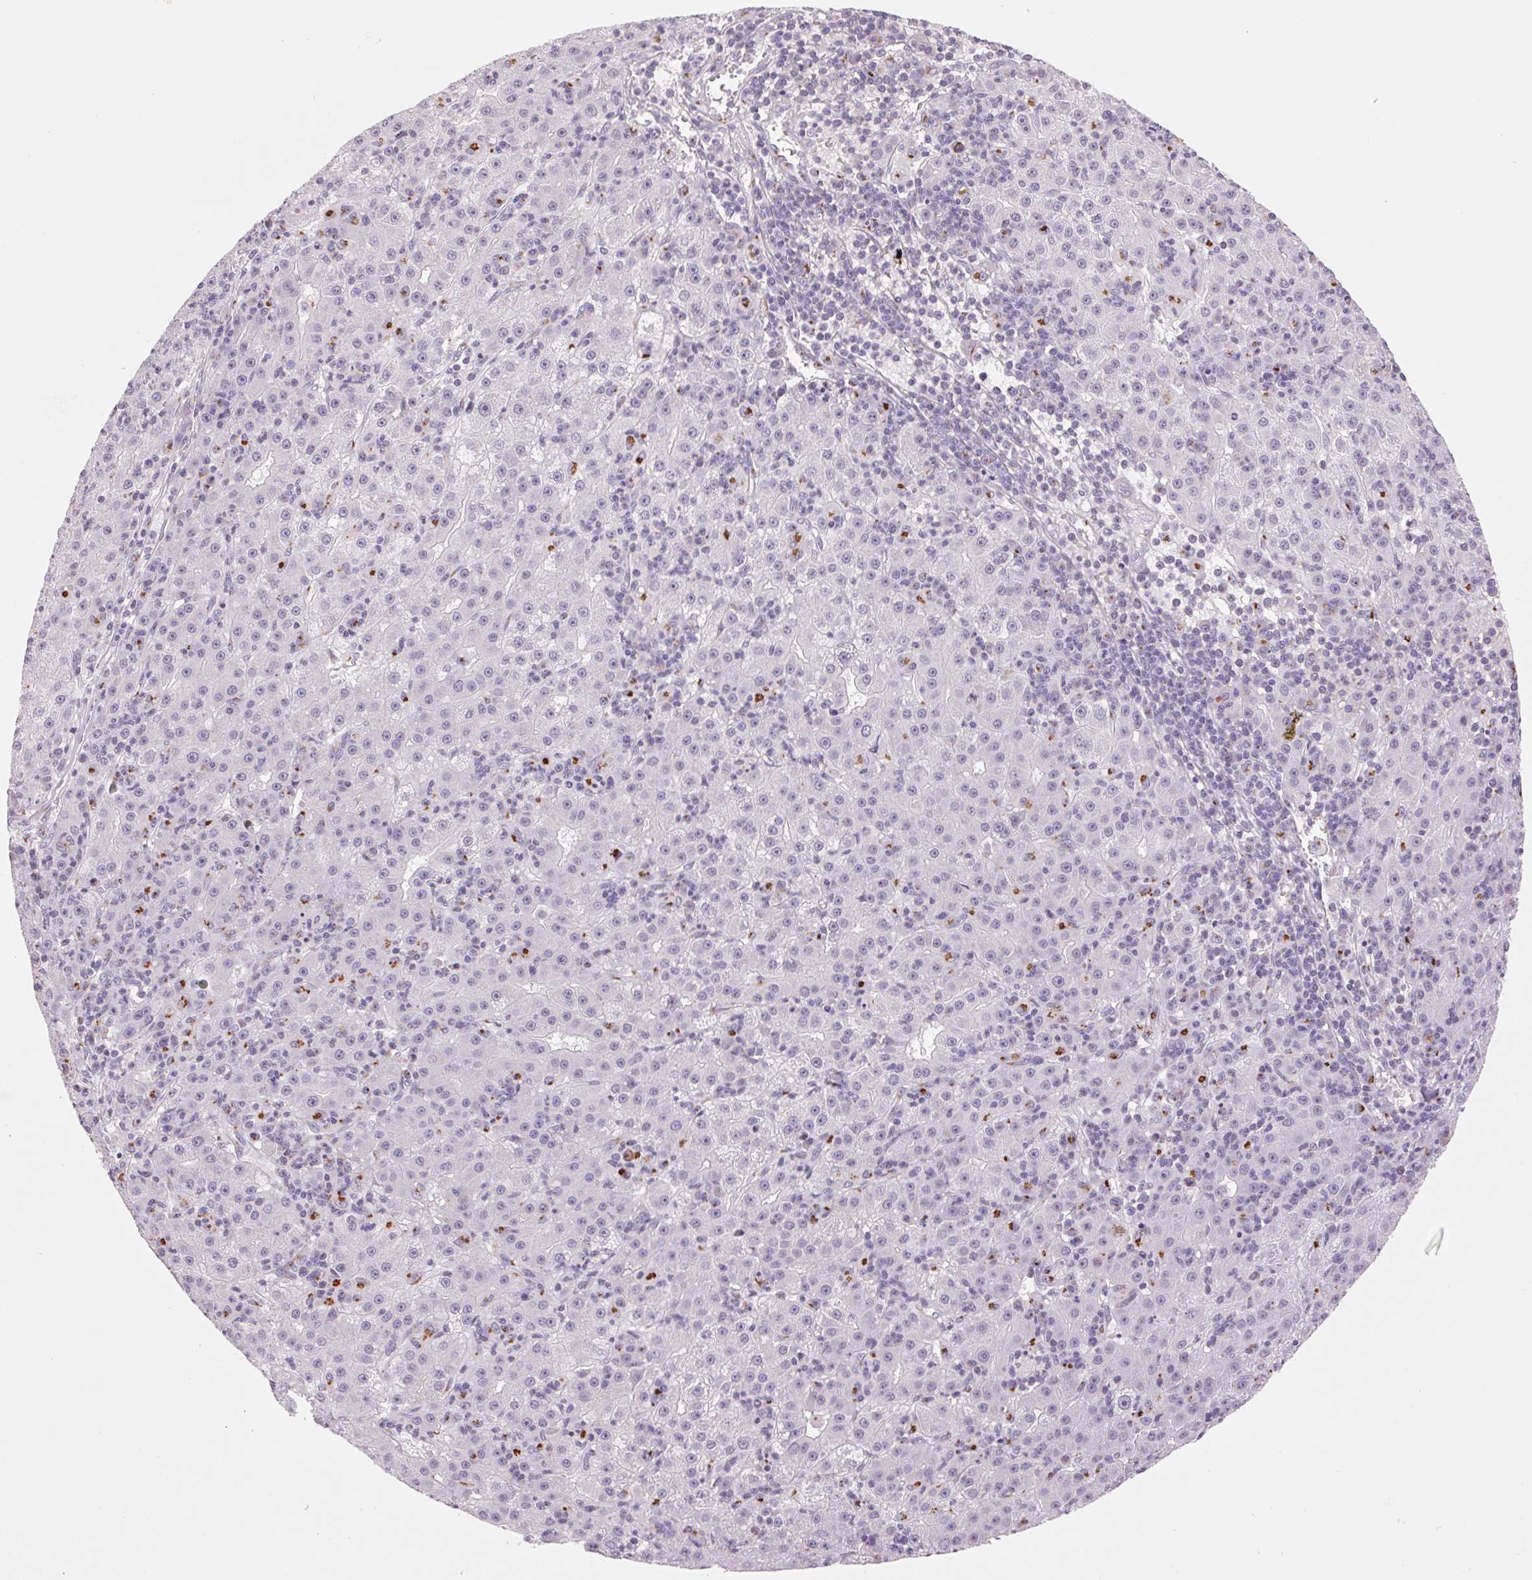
{"staining": {"intensity": "strong", "quantity": "<25%", "location": "cytoplasmic/membranous"}, "tissue": "liver cancer", "cell_type": "Tumor cells", "image_type": "cancer", "snomed": [{"axis": "morphology", "description": "Carcinoma, Hepatocellular, NOS"}, {"axis": "topography", "description": "Liver"}], "caption": "Brown immunohistochemical staining in liver cancer (hepatocellular carcinoma) displays strong cytoplasmic/membranous positivity in about <25% of tumor cells.", "gene": "GALNT7", "patient": {"sex": "male", "age": 76}}